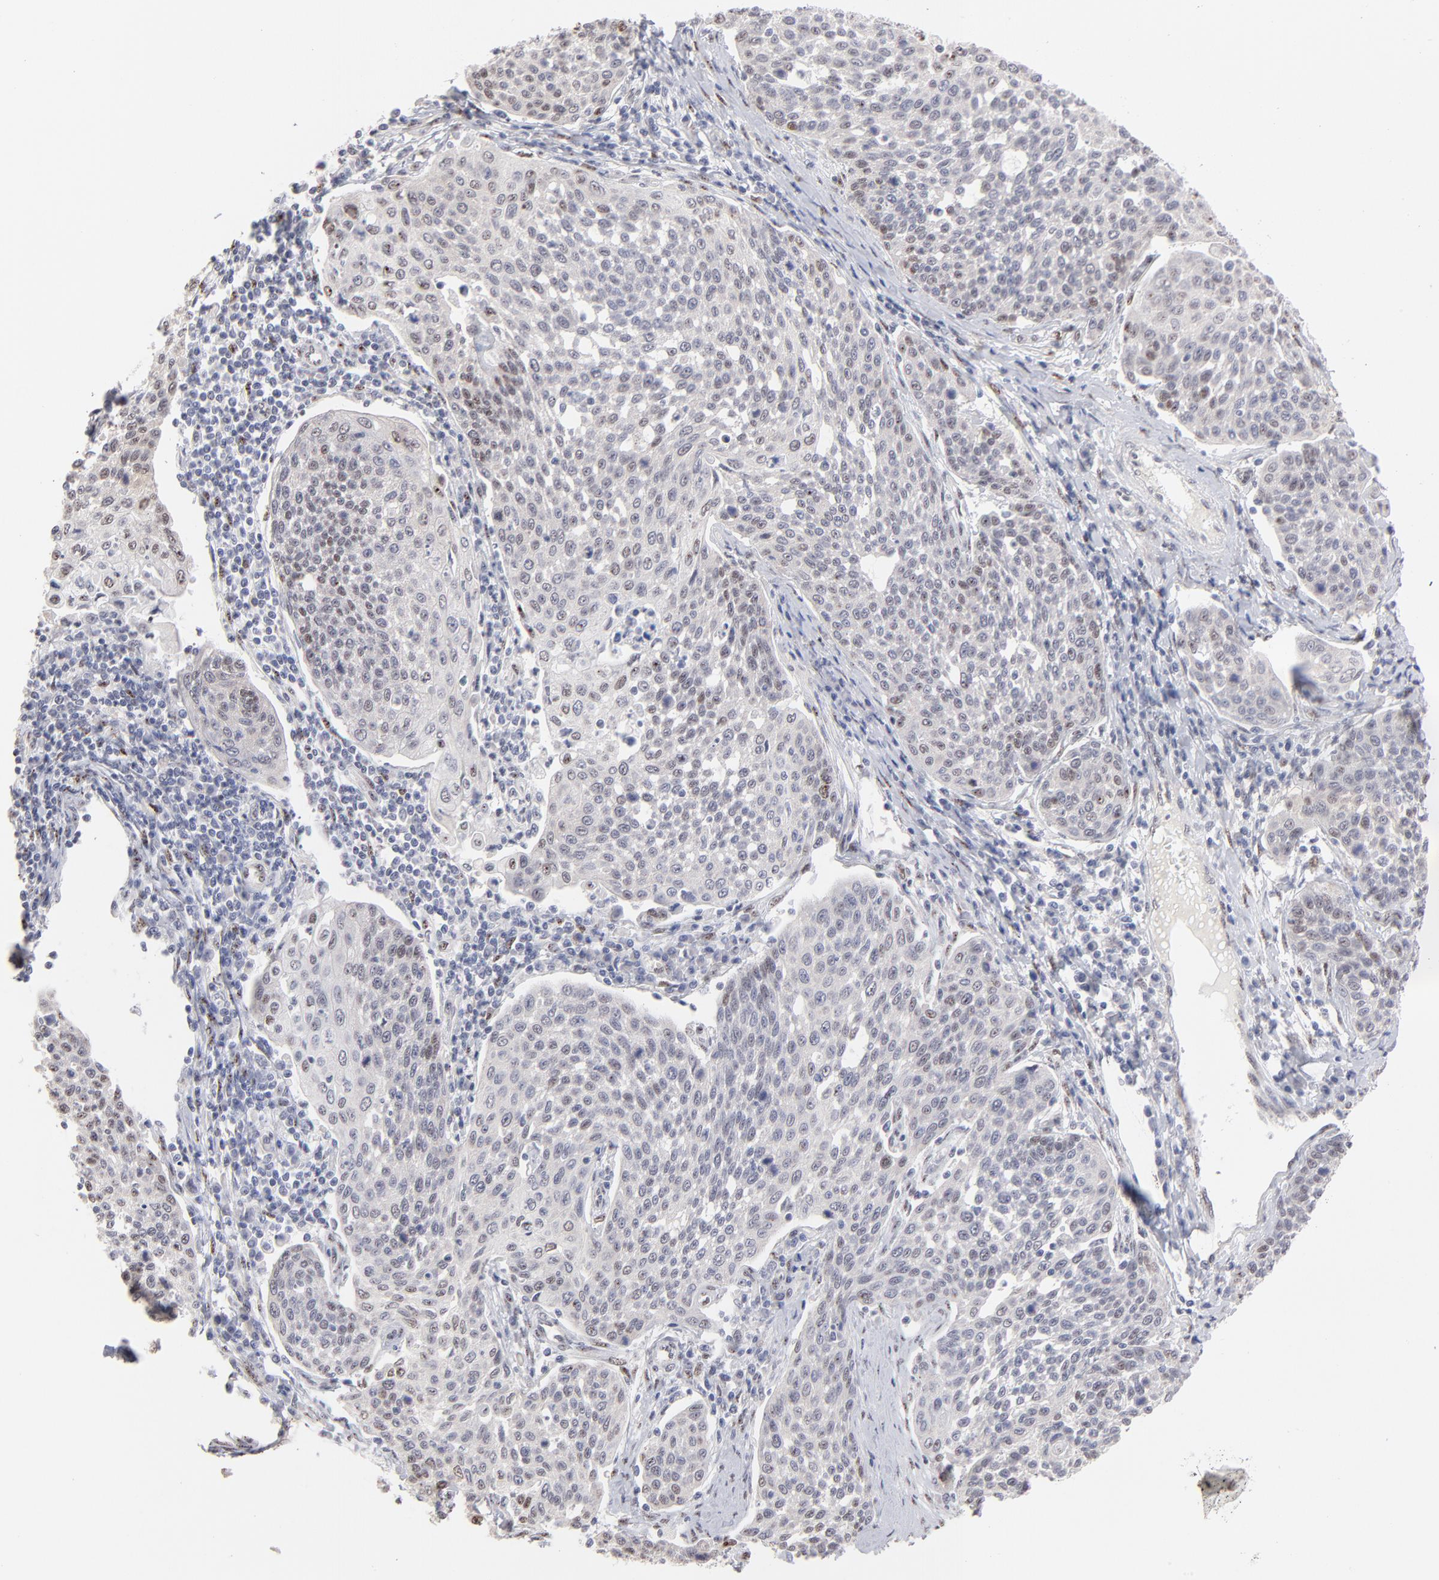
{"staining": {"intensity": "weak", "quantity": "<25%", "location": "nuclear"}, "tissue": "cervical cancer", "cell_type": "Tumor cells", "image_type": "cancer", "snomed": [{"axis": "morphology", "description": "Squamous cell carcinoma, NOS"}, {"axis": "topography", "description": "Cervix"}], "caption": "This photomicrograph is of squamous cell carcinoma (cervical) stained with immunohistochemistry (IHC) to label a protein in brown with the nuclei are counter-stained blue. There is no staining in tumor cells. (DAB (3,3'-diaminobenzidine) immunohistochemistry visualized using brightfield microscopy, high magnification).", "gene": "STAT3", "patient": {"sex": "female", "age": 34}}